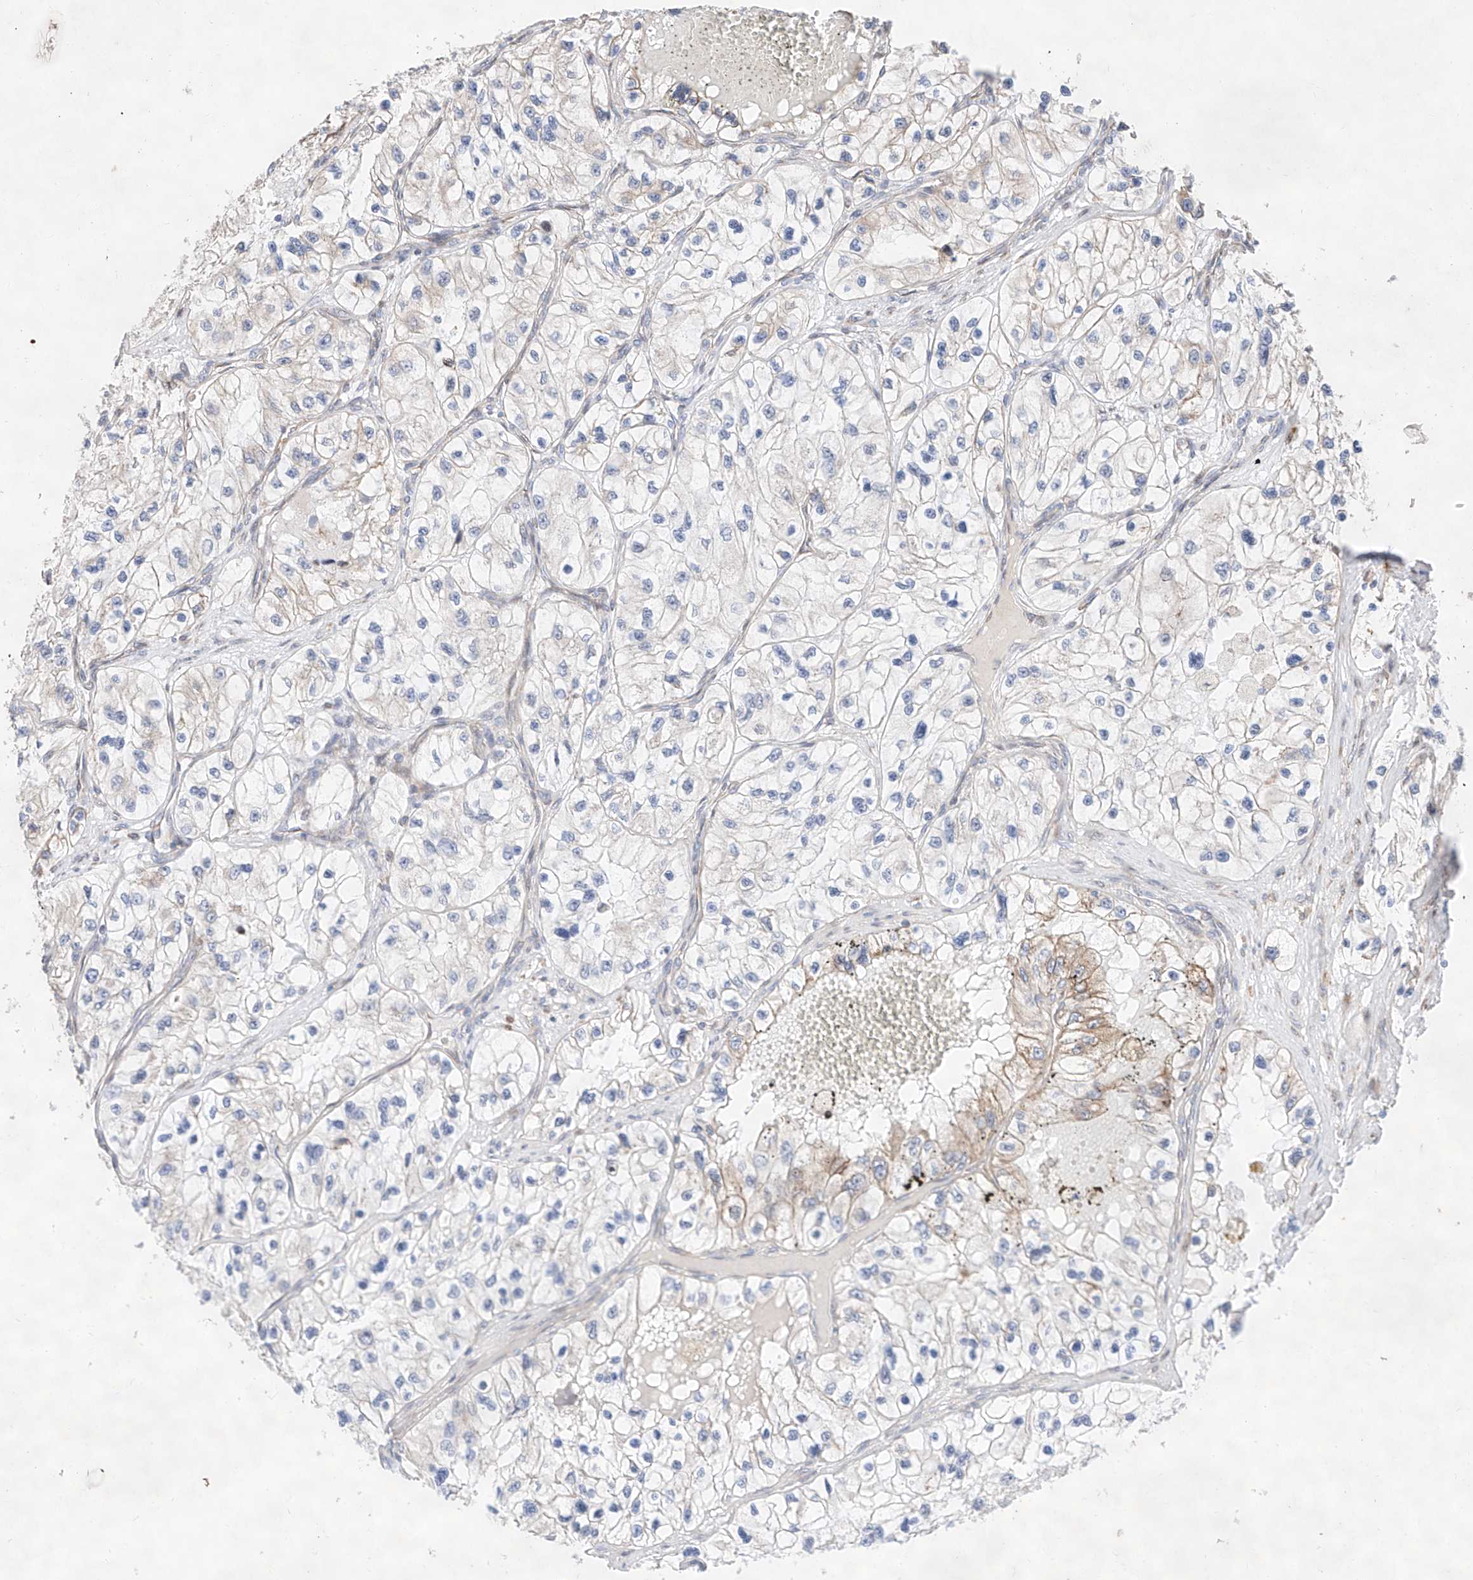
{"staining": {"intensity": "negative", "quantity": "none", "location": "none"}, "tissue": "renal cancer", "cell_type": "Tumor cells", "image_type": "cancer", "snomed": [{"axis": "morphology", "description": "Adenocarcinoma, NOS"}, {"axis": "topography", "description": "Kidney"}], "caption": "There is no significant positivity in tumor cells of renal adenocarcinoma.", "gene": "ATP9B", "patient": {"sex": "female", "age": 57}}